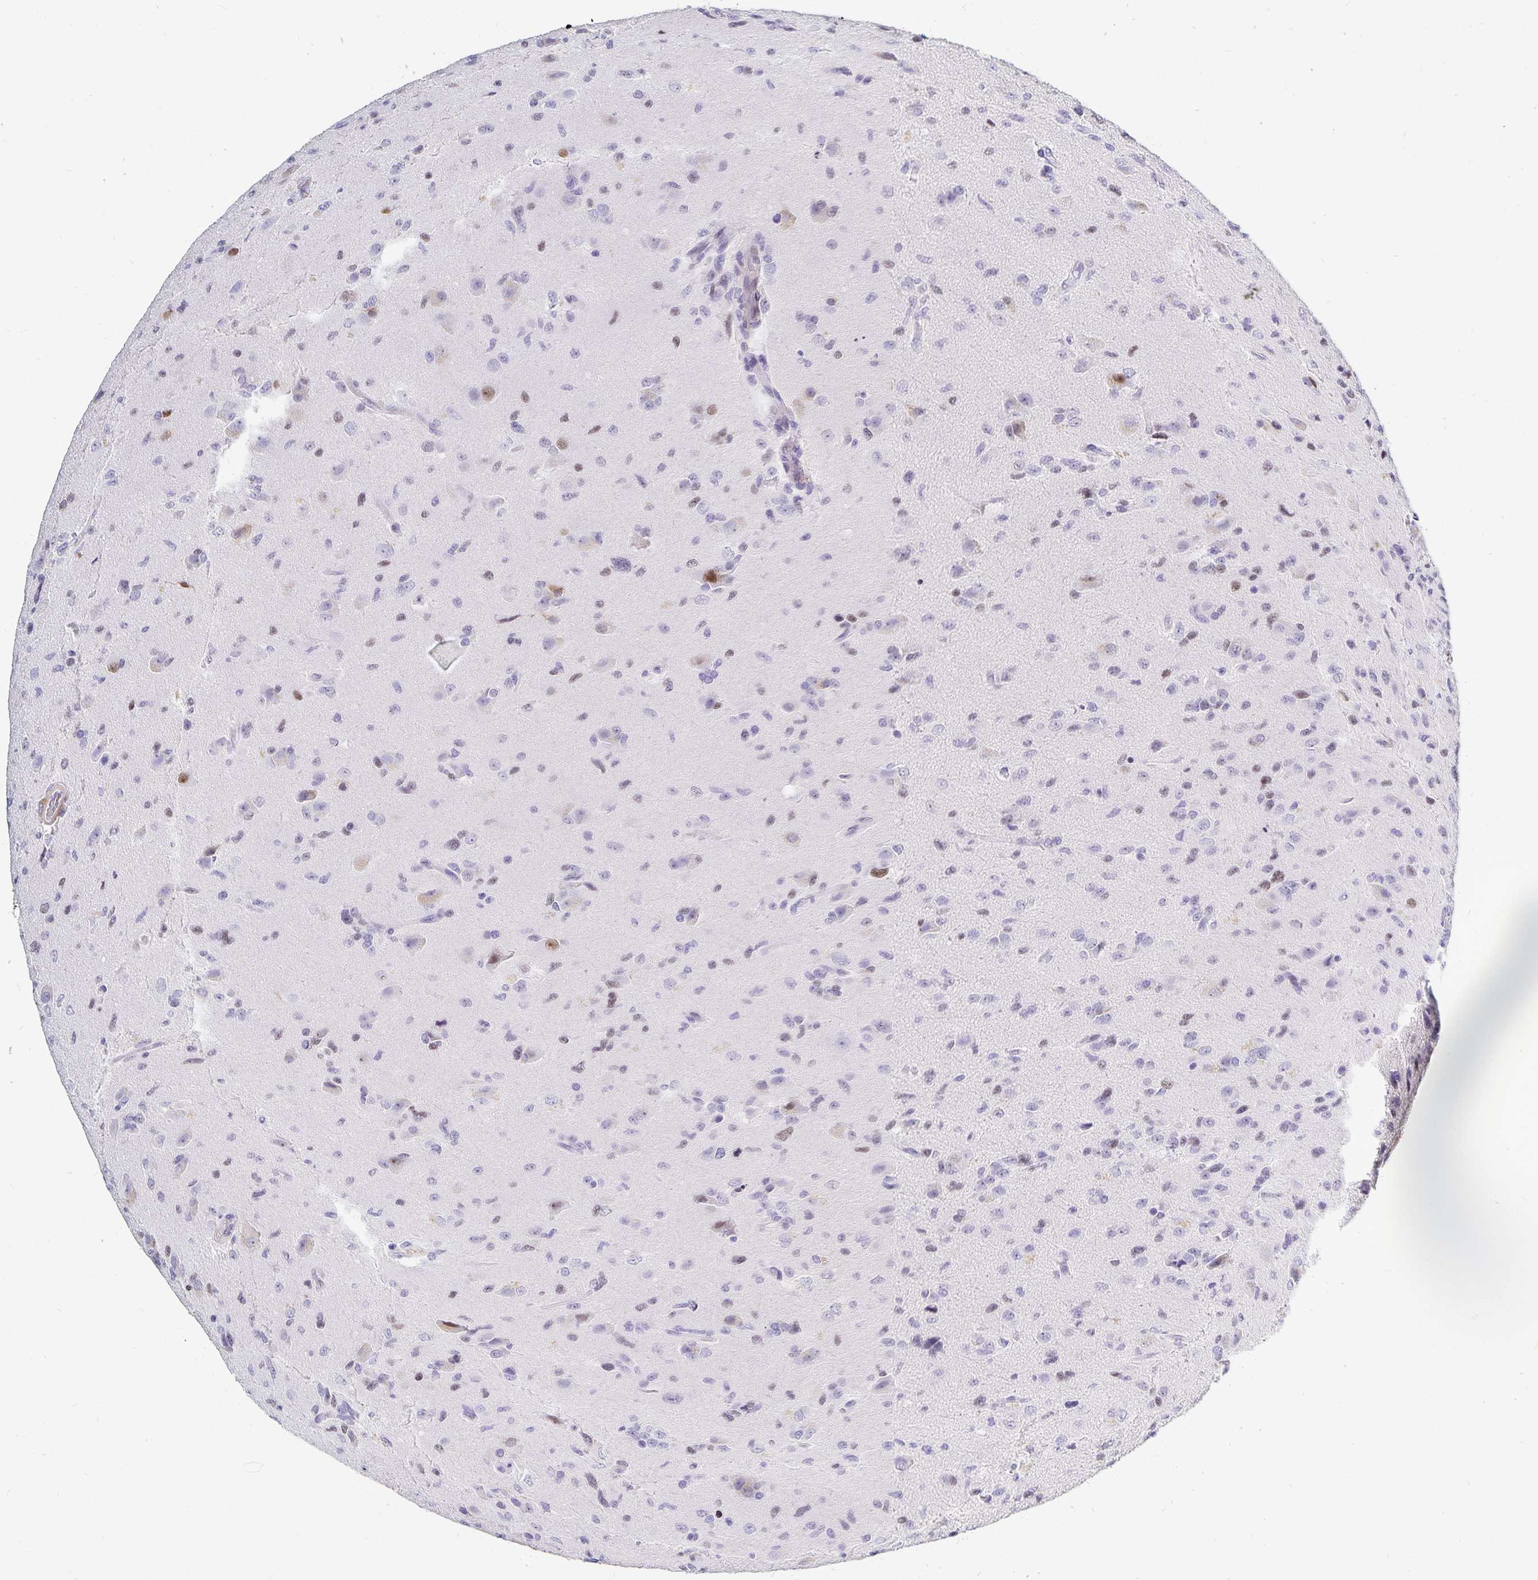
{"staining": {"intensity": "negative", "quantity": "none", "location": "none"}, "tissue": "glioma", "cell_type": "Tumor cells", "image_type": "cancer", "snomed": [{"axis": "morphology", "description": "Glioma, malignant, High grade"}, {"axis": "topography", "description": "Brain"}], "caption": "Immunohistochemistry image of neoplastic tissue: malignant glioma (high-grade) stained with DAB demonstrates no significant protein expression in tumor cells. The staining was performed using DAB to visualize the protein expression in brown, while the nuclei were stained in blue with hematoxylin (Magnification: 20x).", "gene": "HMGB3", "patient": {"sex": "male", "age": 68}}